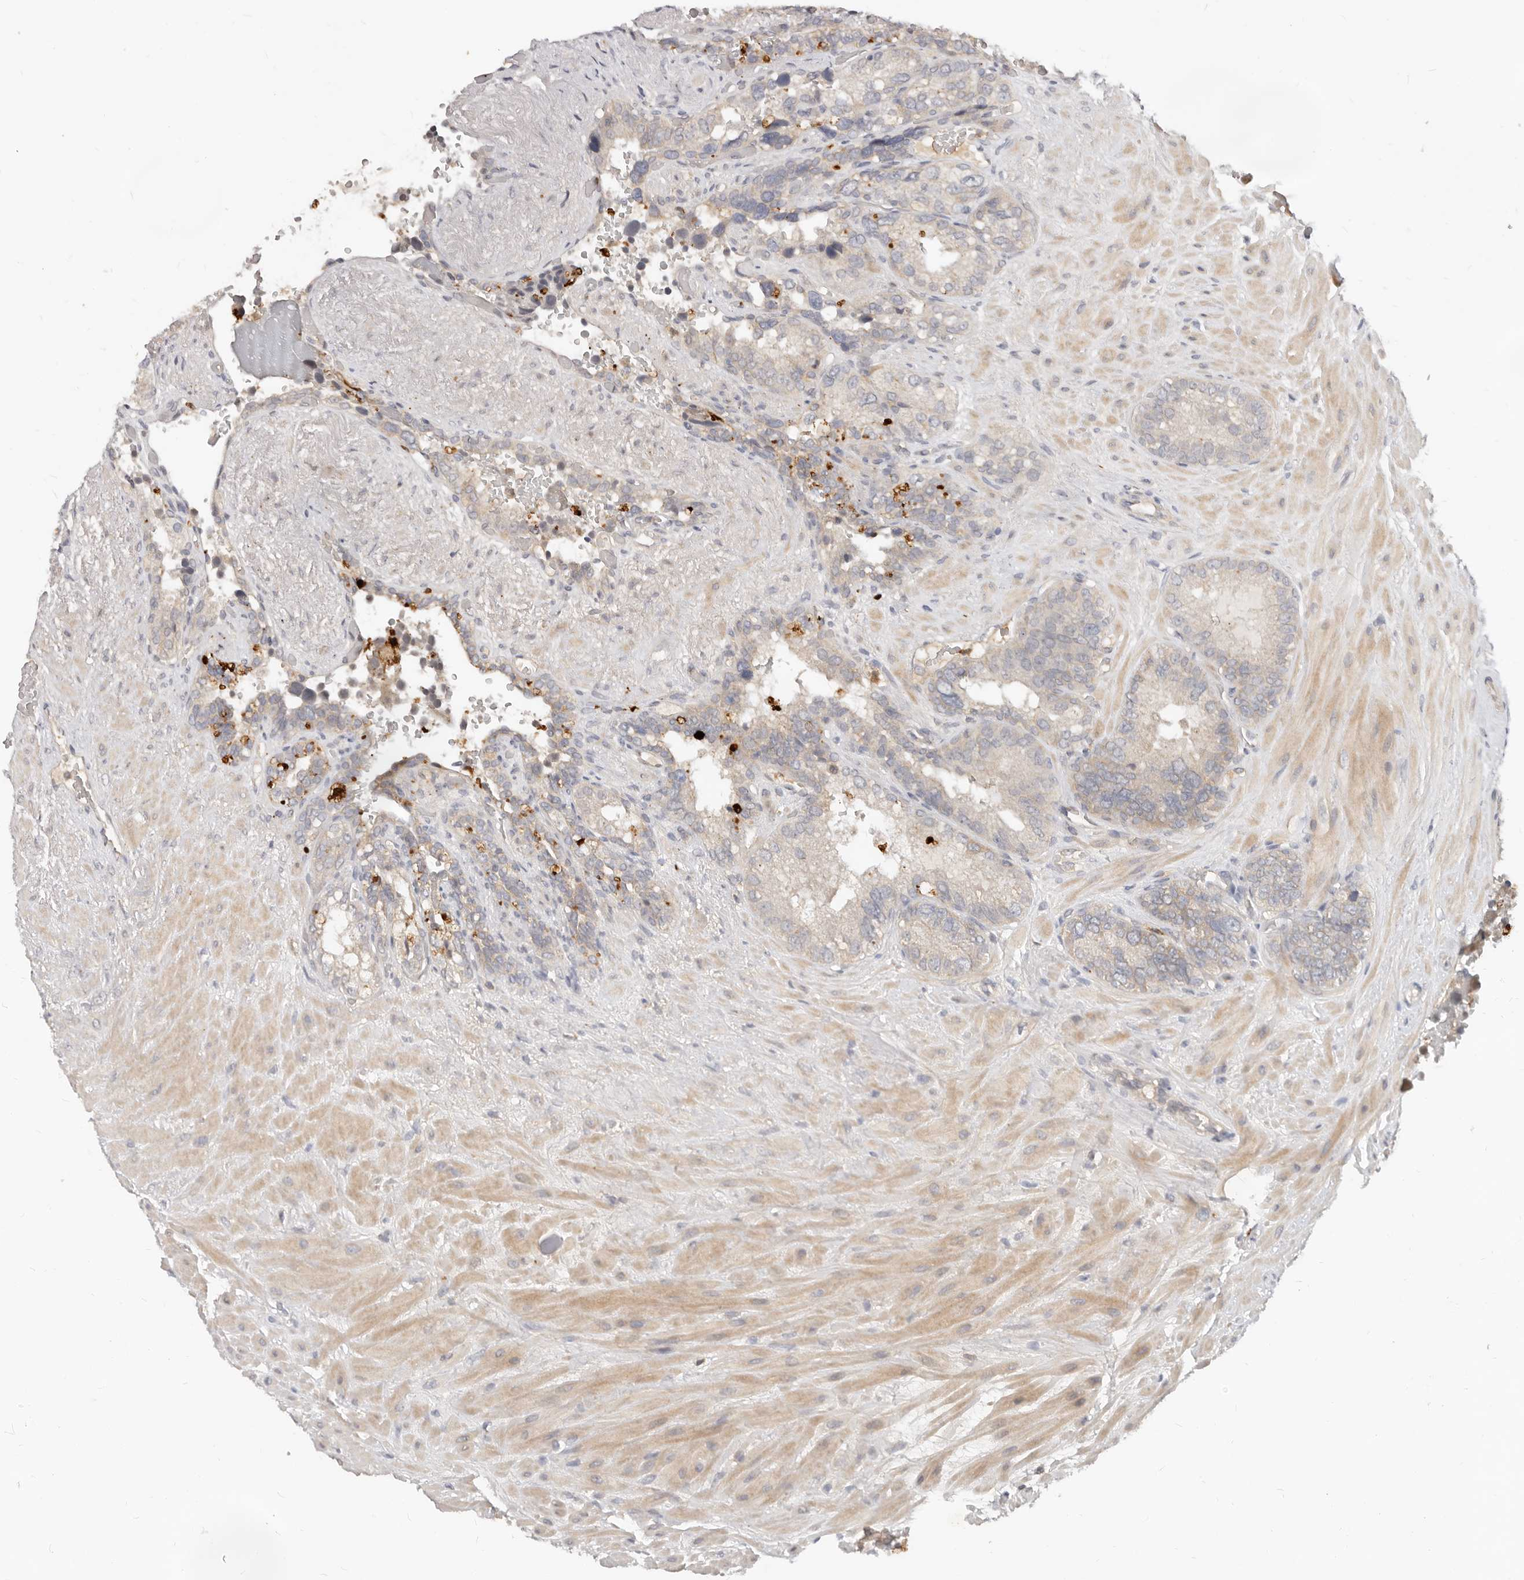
{"staining": {"intensity": "negative", "quantity": "none", "location": "none"}, "tissue": "seminal vesicle", "cell_type": "Glandular cells", "image_type": "normal", "snomed": [{"axis": "morphology", "description": "Normal tissue, NOS"}, {"axis": "topography", "description": "Seminal veicle"}], "caption": "Glandular cells show no significant protein positivity in benign seminal vesicle. (Stains: DAB immunohistochemistry with hematoxylin counter stain, Microscopy: brightfield microscopy at high magnification).", "gene": "USP49", "patient": {"sex": "male", "age": 80}}